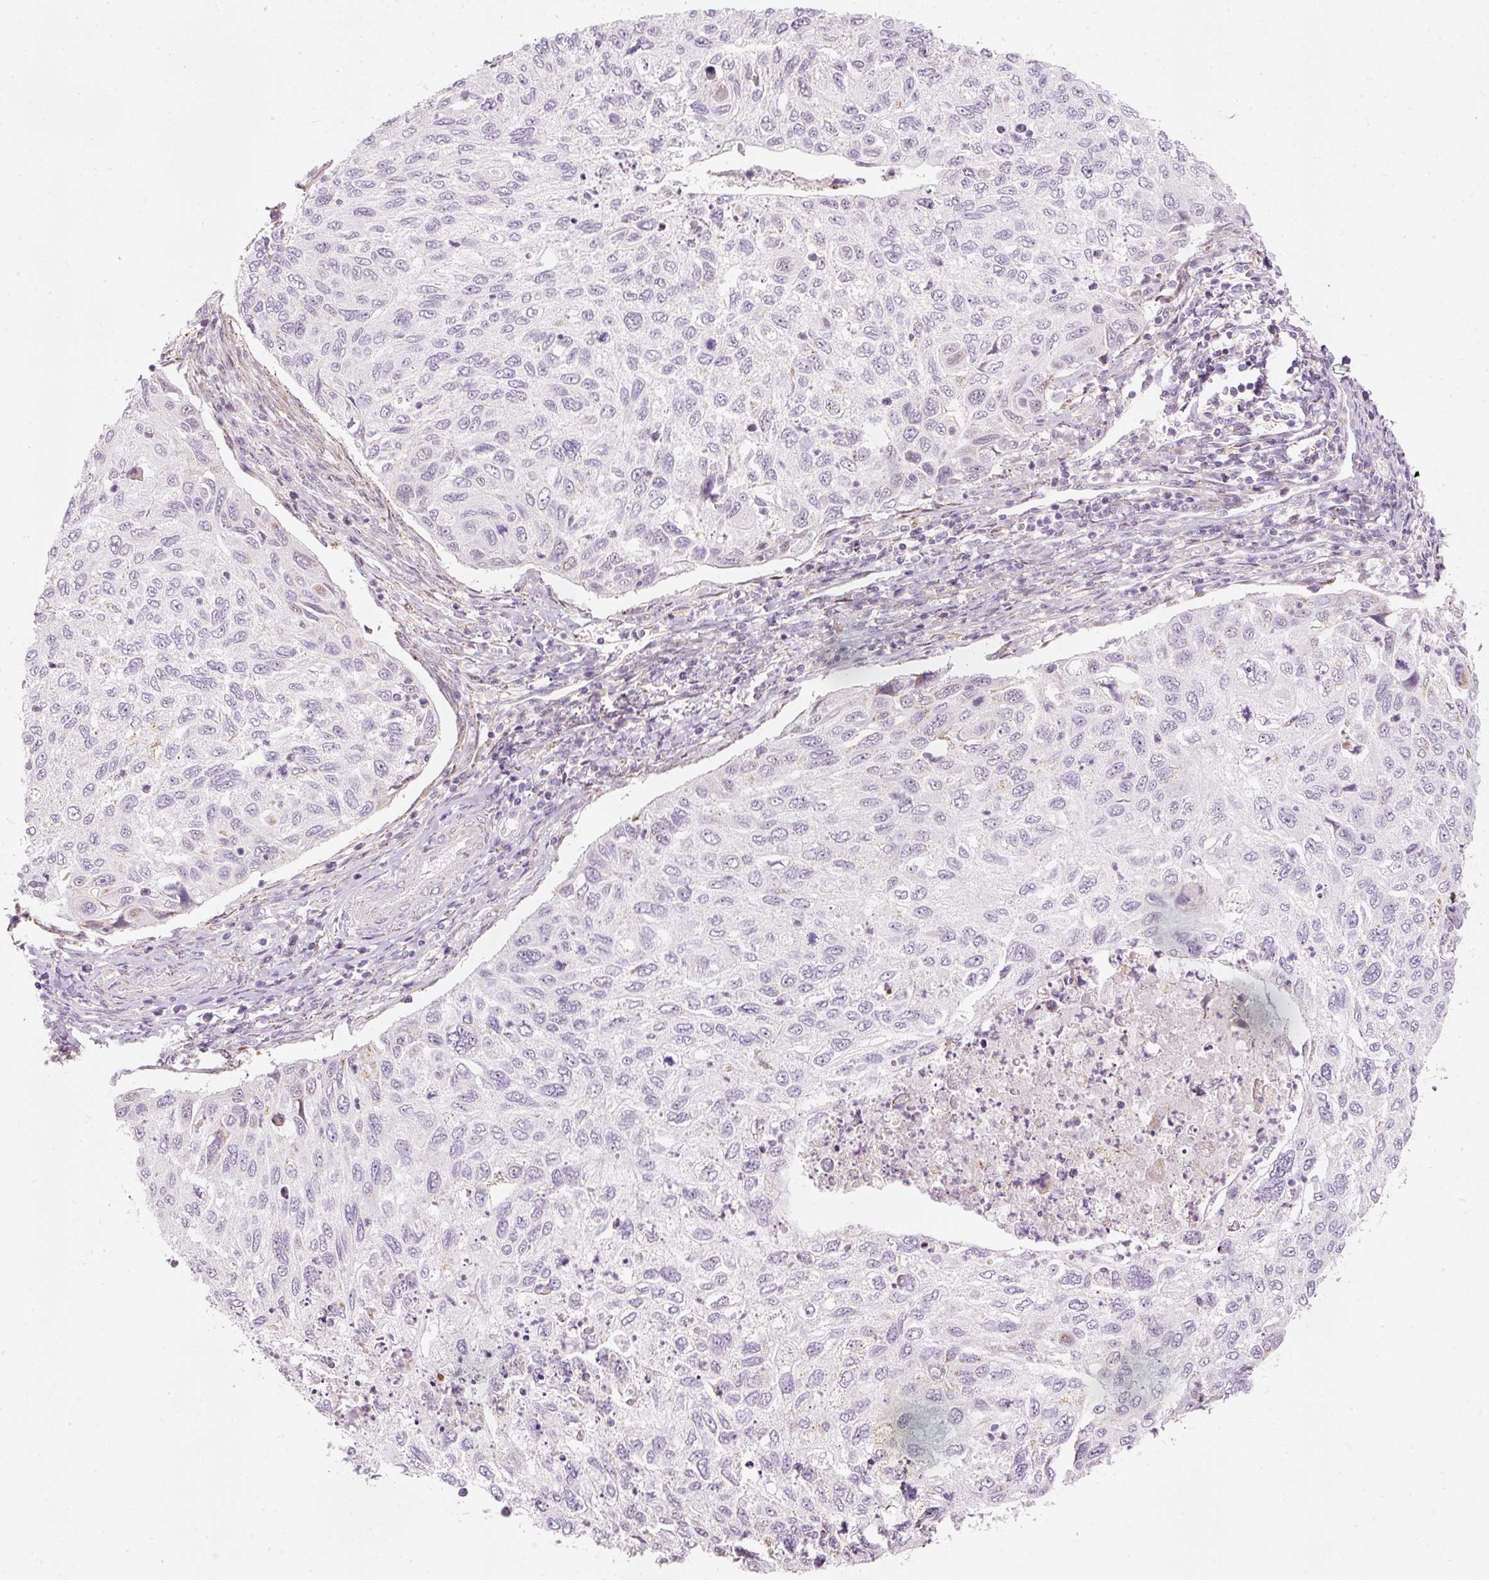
{"staining": {"intensity": "negative", "quantity": "none", "location": "none"}, "tissue": "cervical cancer", "cell_type": "Tumor cells", "image_type": "cancer", "snomed": [{"axis": "morphology", "description": "Squamous cell carcinoma, NOS"}, {"axis": "topography", "description": "Cervix"}], "caption": "This photomicrograph is of squamous cell carcinoma (cervical) stained with immunohistochemistry to label a protein in brown with the nuclei are counter-stained blue. There is no staining in tumor cells.", "gene": "RNF39", "patient": {"sex": "female", "age": 70}}